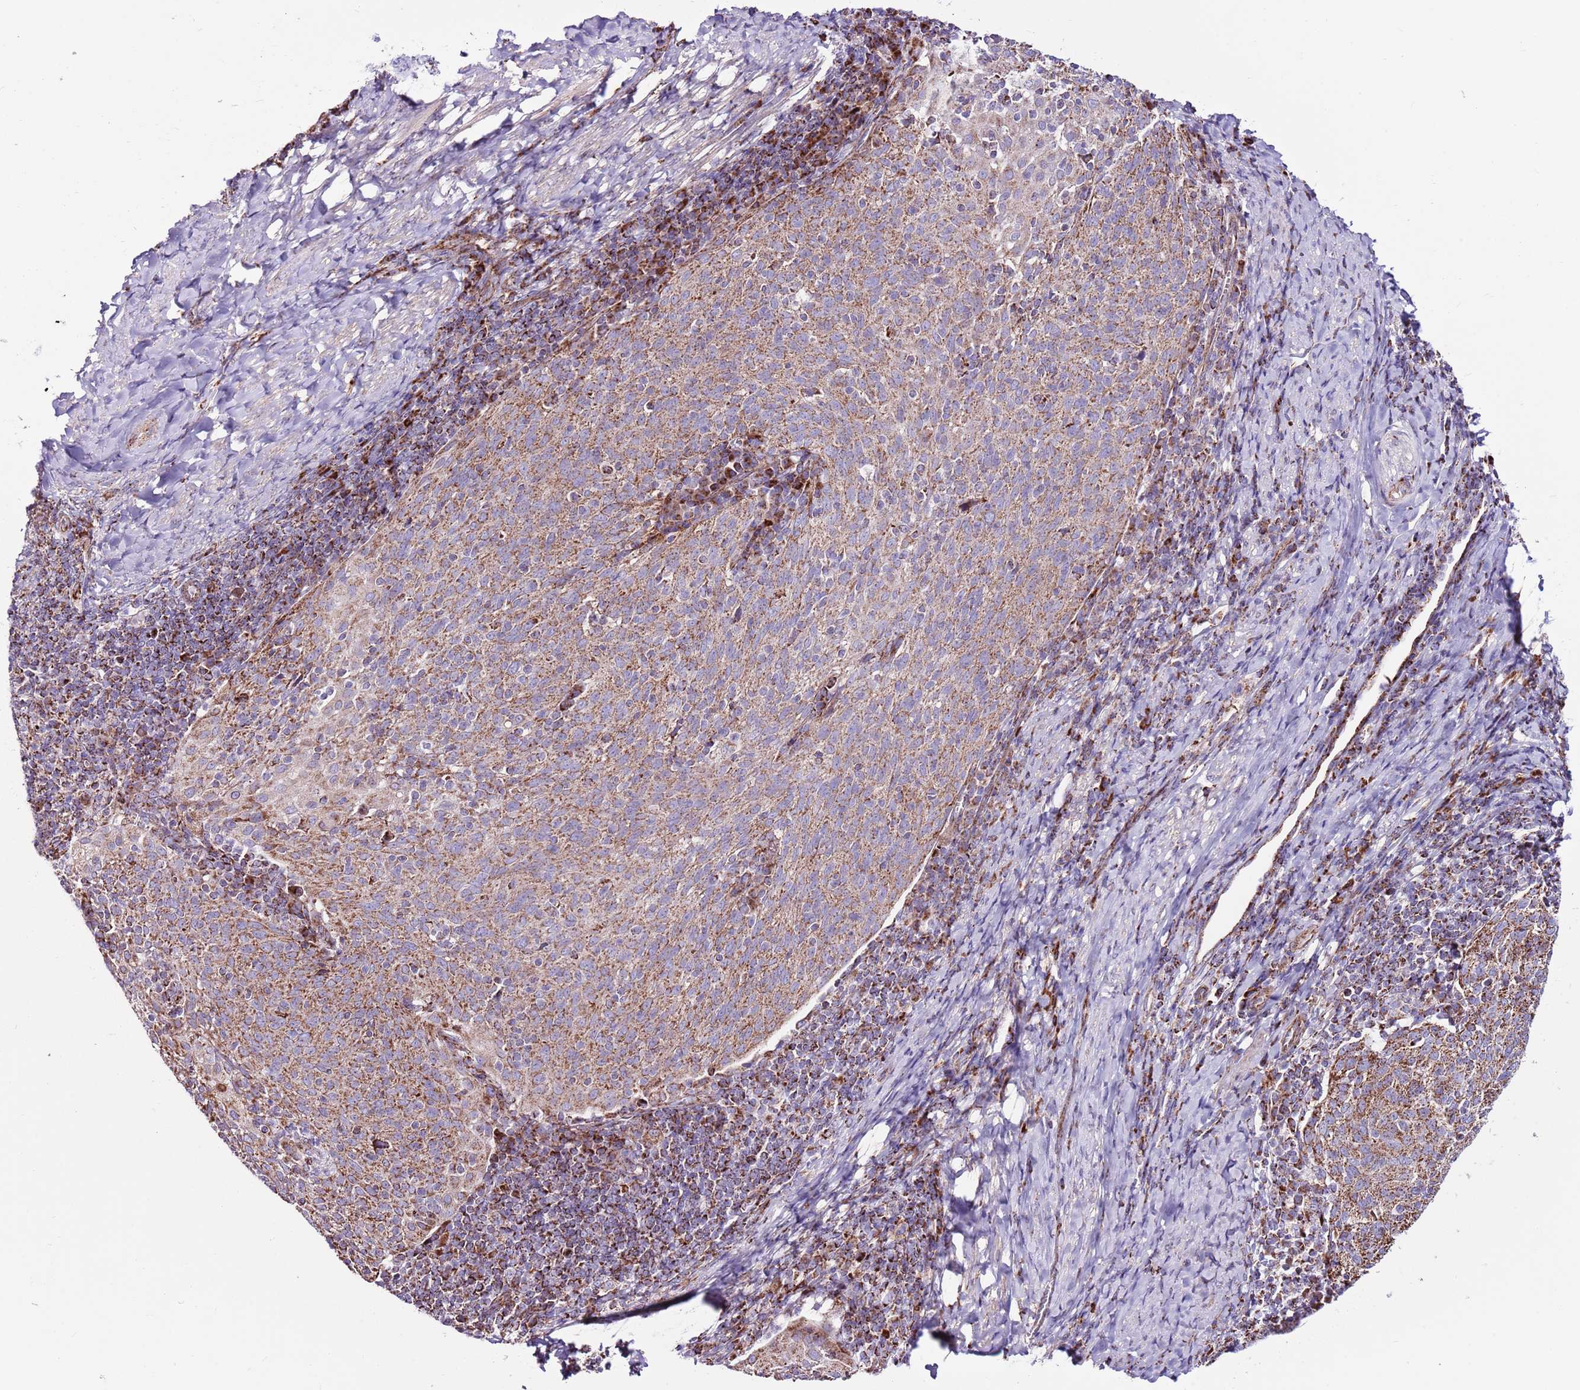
{"staining": {"intensity": "moderate", "quantity": "25%-75%", "location": "cytoplasmic/membranous"}, "tissue": "cervical cancer", "cell_type": "Tumor cells", "image_type": "cancer", "snomed": [{"axis": "morphology", "description": "Squamous cell carcinoma, NOS"}, {"axis": "topography", "description": "Cervix"}], "caption": "DAB immunohistochemical staining of human squamous cell carcinoma (cervical) reveals moderate cytoplasmic/membranous protein expression in about 25%-75% of tumor cells.", "gene": "HECTD4", "patient": {"sex": "female", "age": 52}}